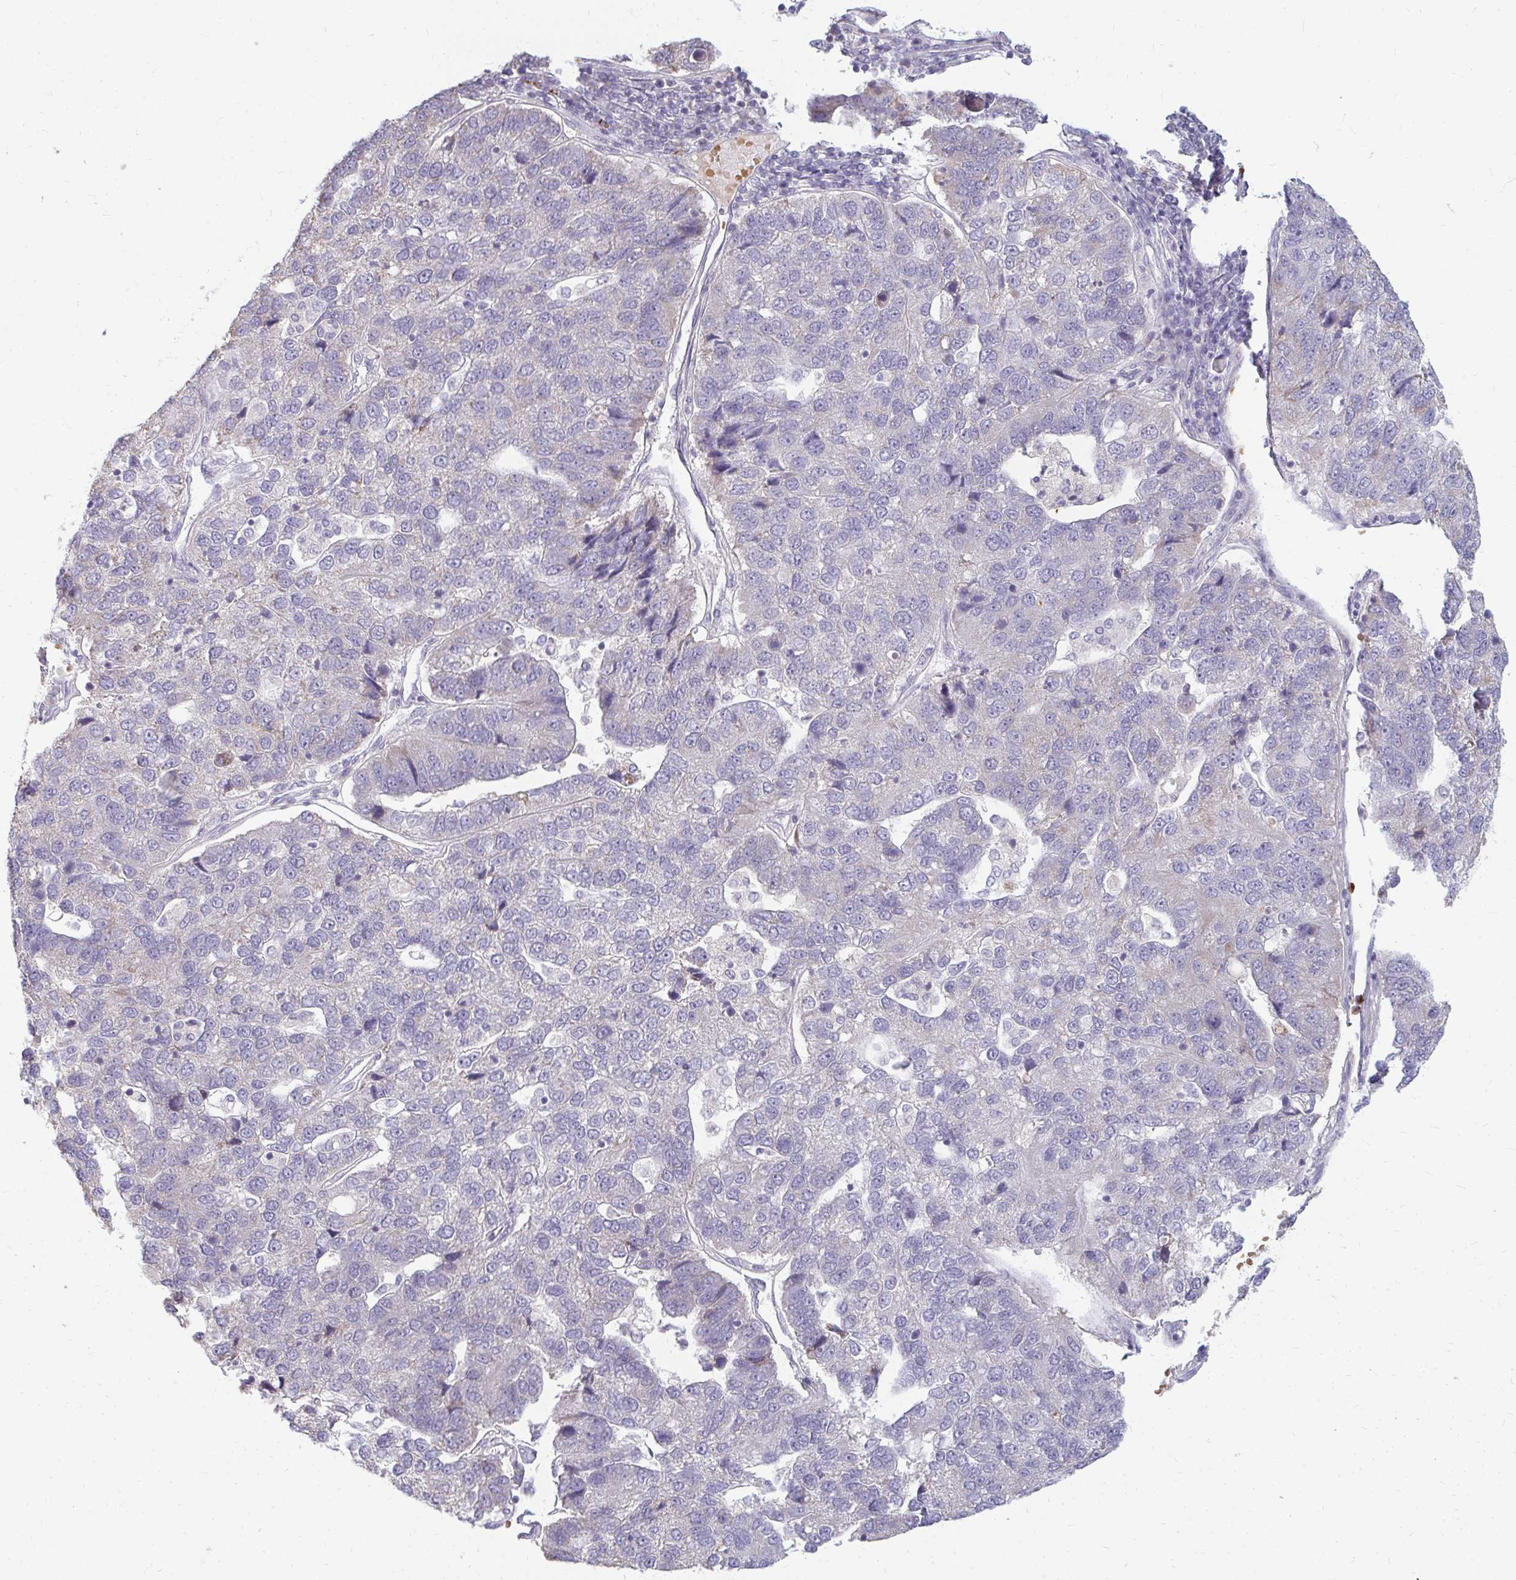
{"staining": {"intensity": "negative", "quantity": "none", "location": "none"}, "tissue": "pancreatic cancer", "cell_type": "Tumor cells", "image_type": "cancer", "snomed": [{"axis": "morphology", "description": "Adenocarcinoma, NOS"}, {"axis": "topography", "description": "Pancreas"}], "caption": "Immunohistochemical staining of human adenocarcinoma (pancreatic) exhibits no significant positivity in tumor cells.", "gene": "RAB33A", "patient": {"sex": "female", "age": 61}}